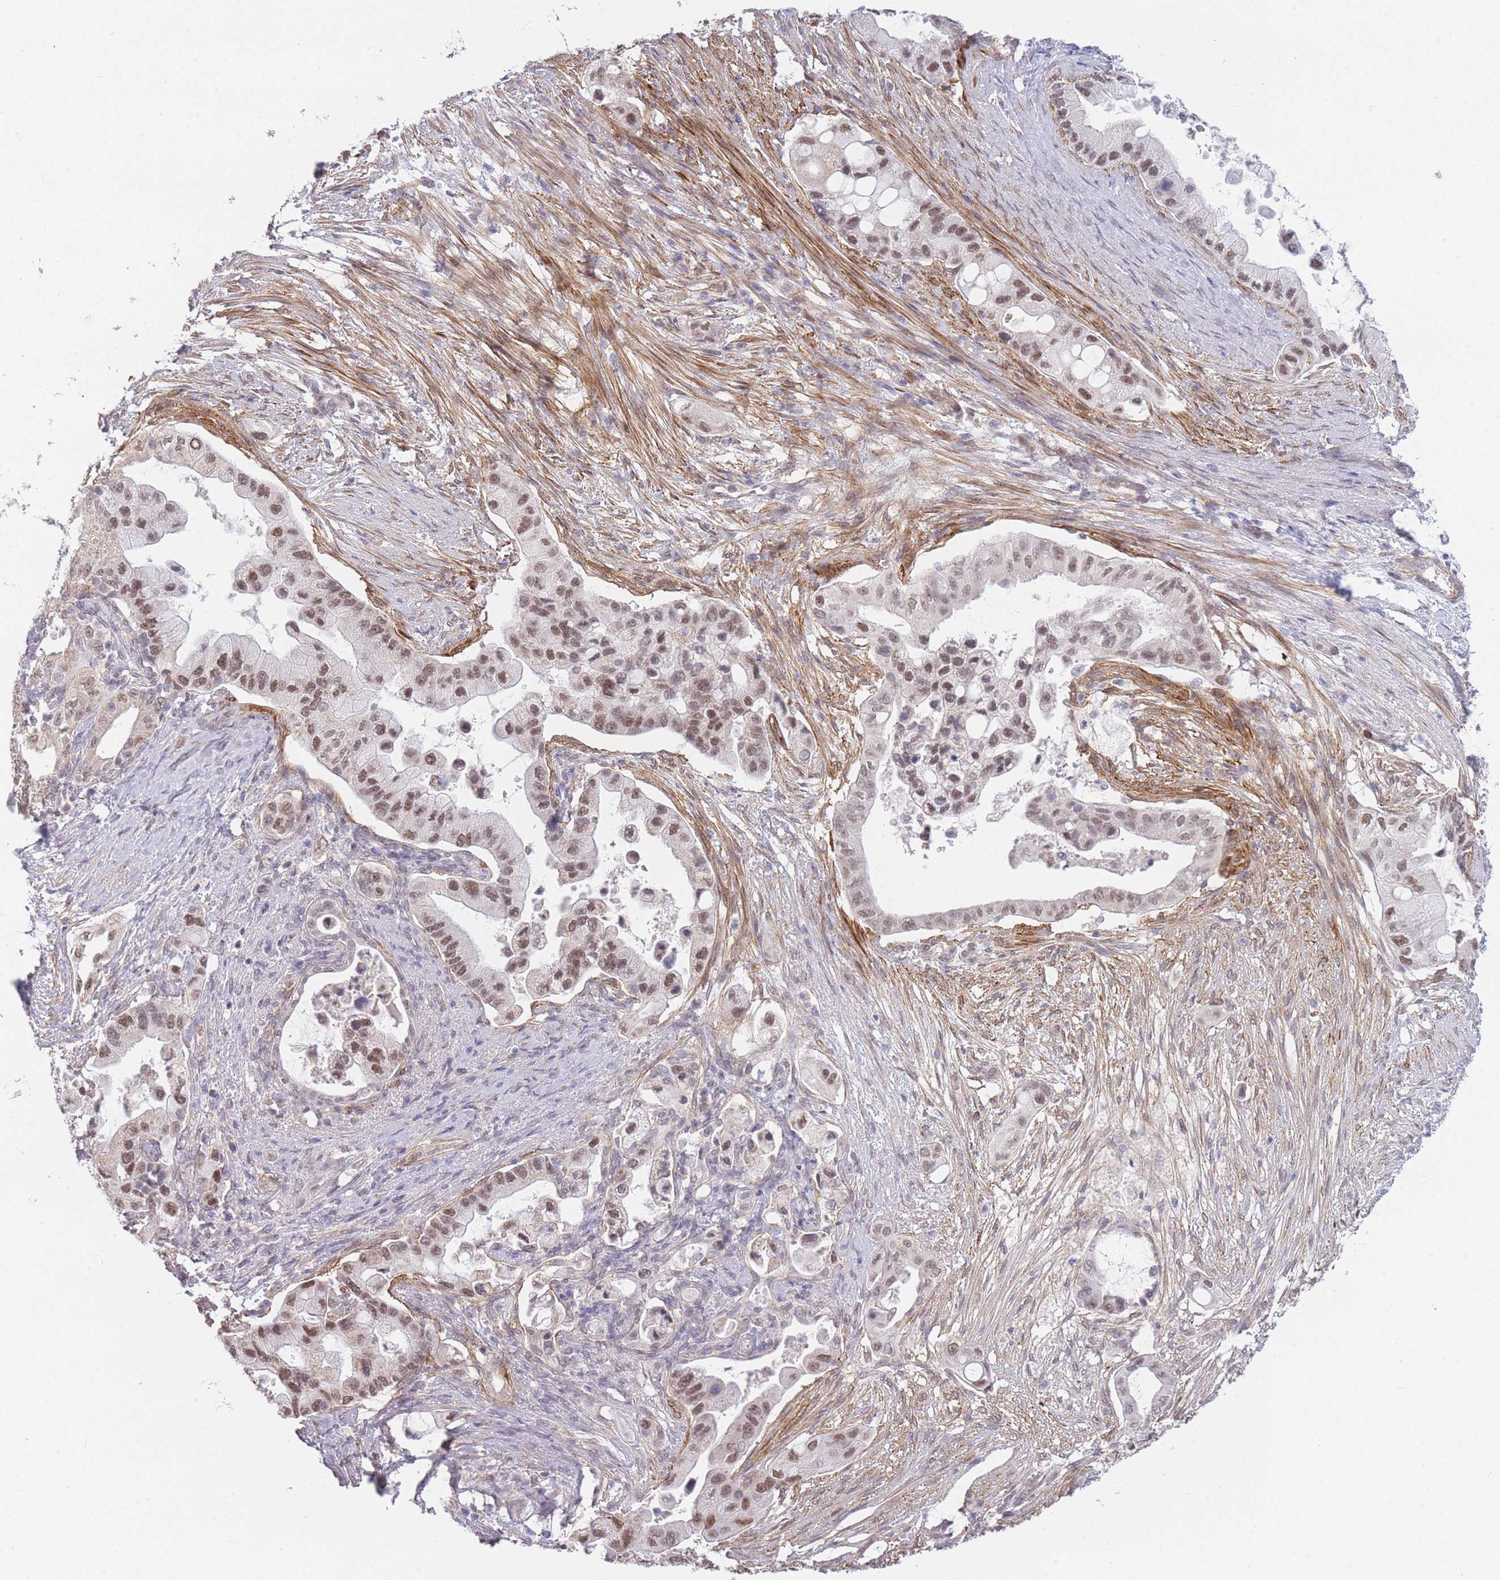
{"staining": {"intensity": "moderate", "quantity": ">75%", "location": "nuclear"}, "tissue": "pancreatic cancer", "cell_type": "Tumor cells", "image_type": "cancer", "snomed": [{"axis": "morphology", "description": "Adenocarcinoma, NOS"}, {"axis": "topography", "description": "Pancreas"}], "caption": "Pancreatic adenocarcinoma stained with DAB immunohistochemistry (IHC) demonstrates medium levels of moderate nuclear staining in approximately >75% of tumor cells.", "gene": "SIN3B", "patient": {"sex": "male", "age": 57}}